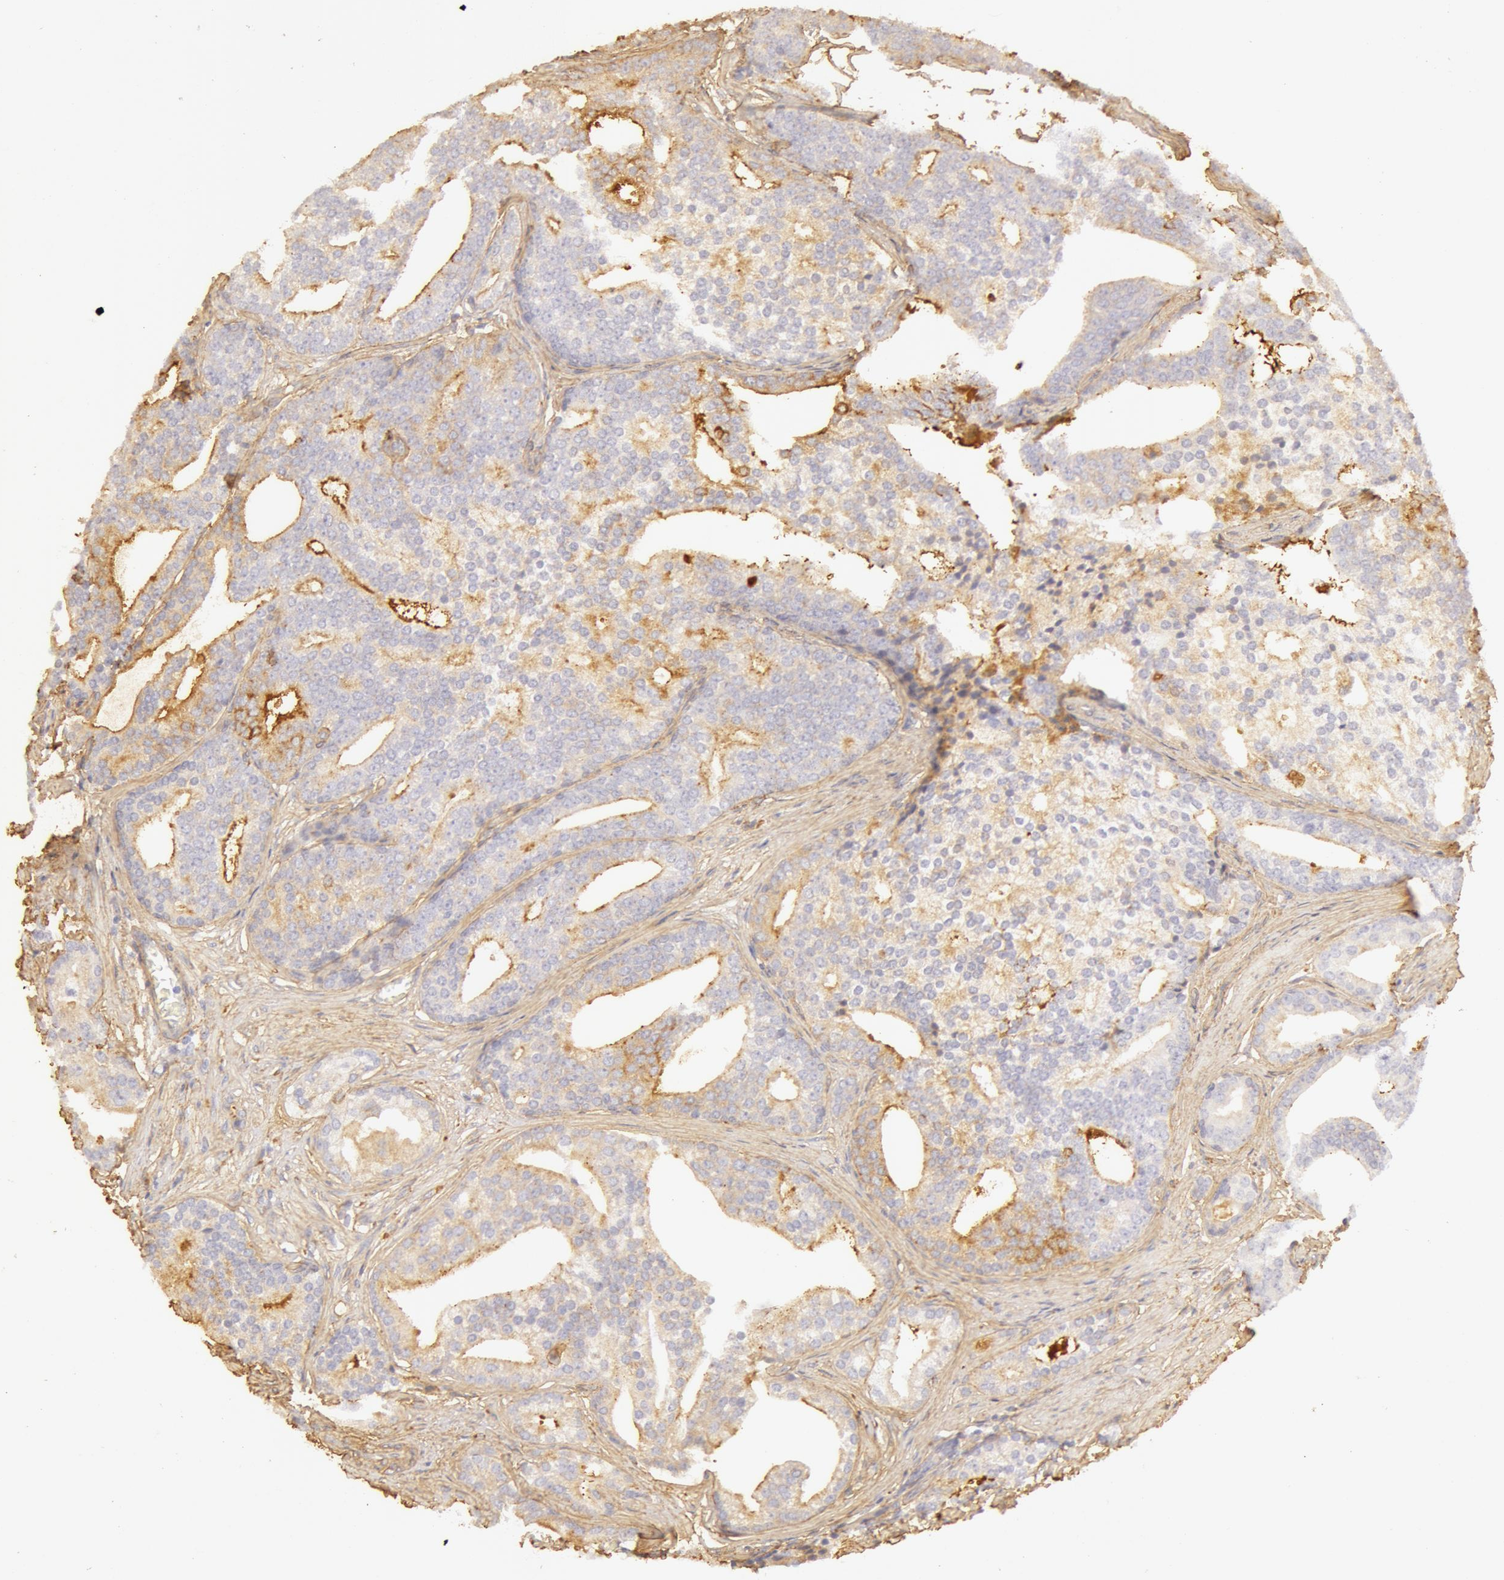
{"staining": {"intensity": "weak", "quantity": "25%-75%", "location": "cytoplasmic/membranous"}, "tissue": "prostate cancer", "cell_type": "Tumor cells", "image_type": "cancer", "snomed": [{"axis": "morphology", "description": "Adenocarcinoma, Low grade"}, {"axis": "topography", "description": "Prostate"}], "caption": "Weak cytoplasmic/membranous protein expression is appreciated in about 25%-75% of tumor cells in prostate low-grade adenocarcinoma.", "gene": "COL4A1", "patient": {"sex": "male", "age": 71}}